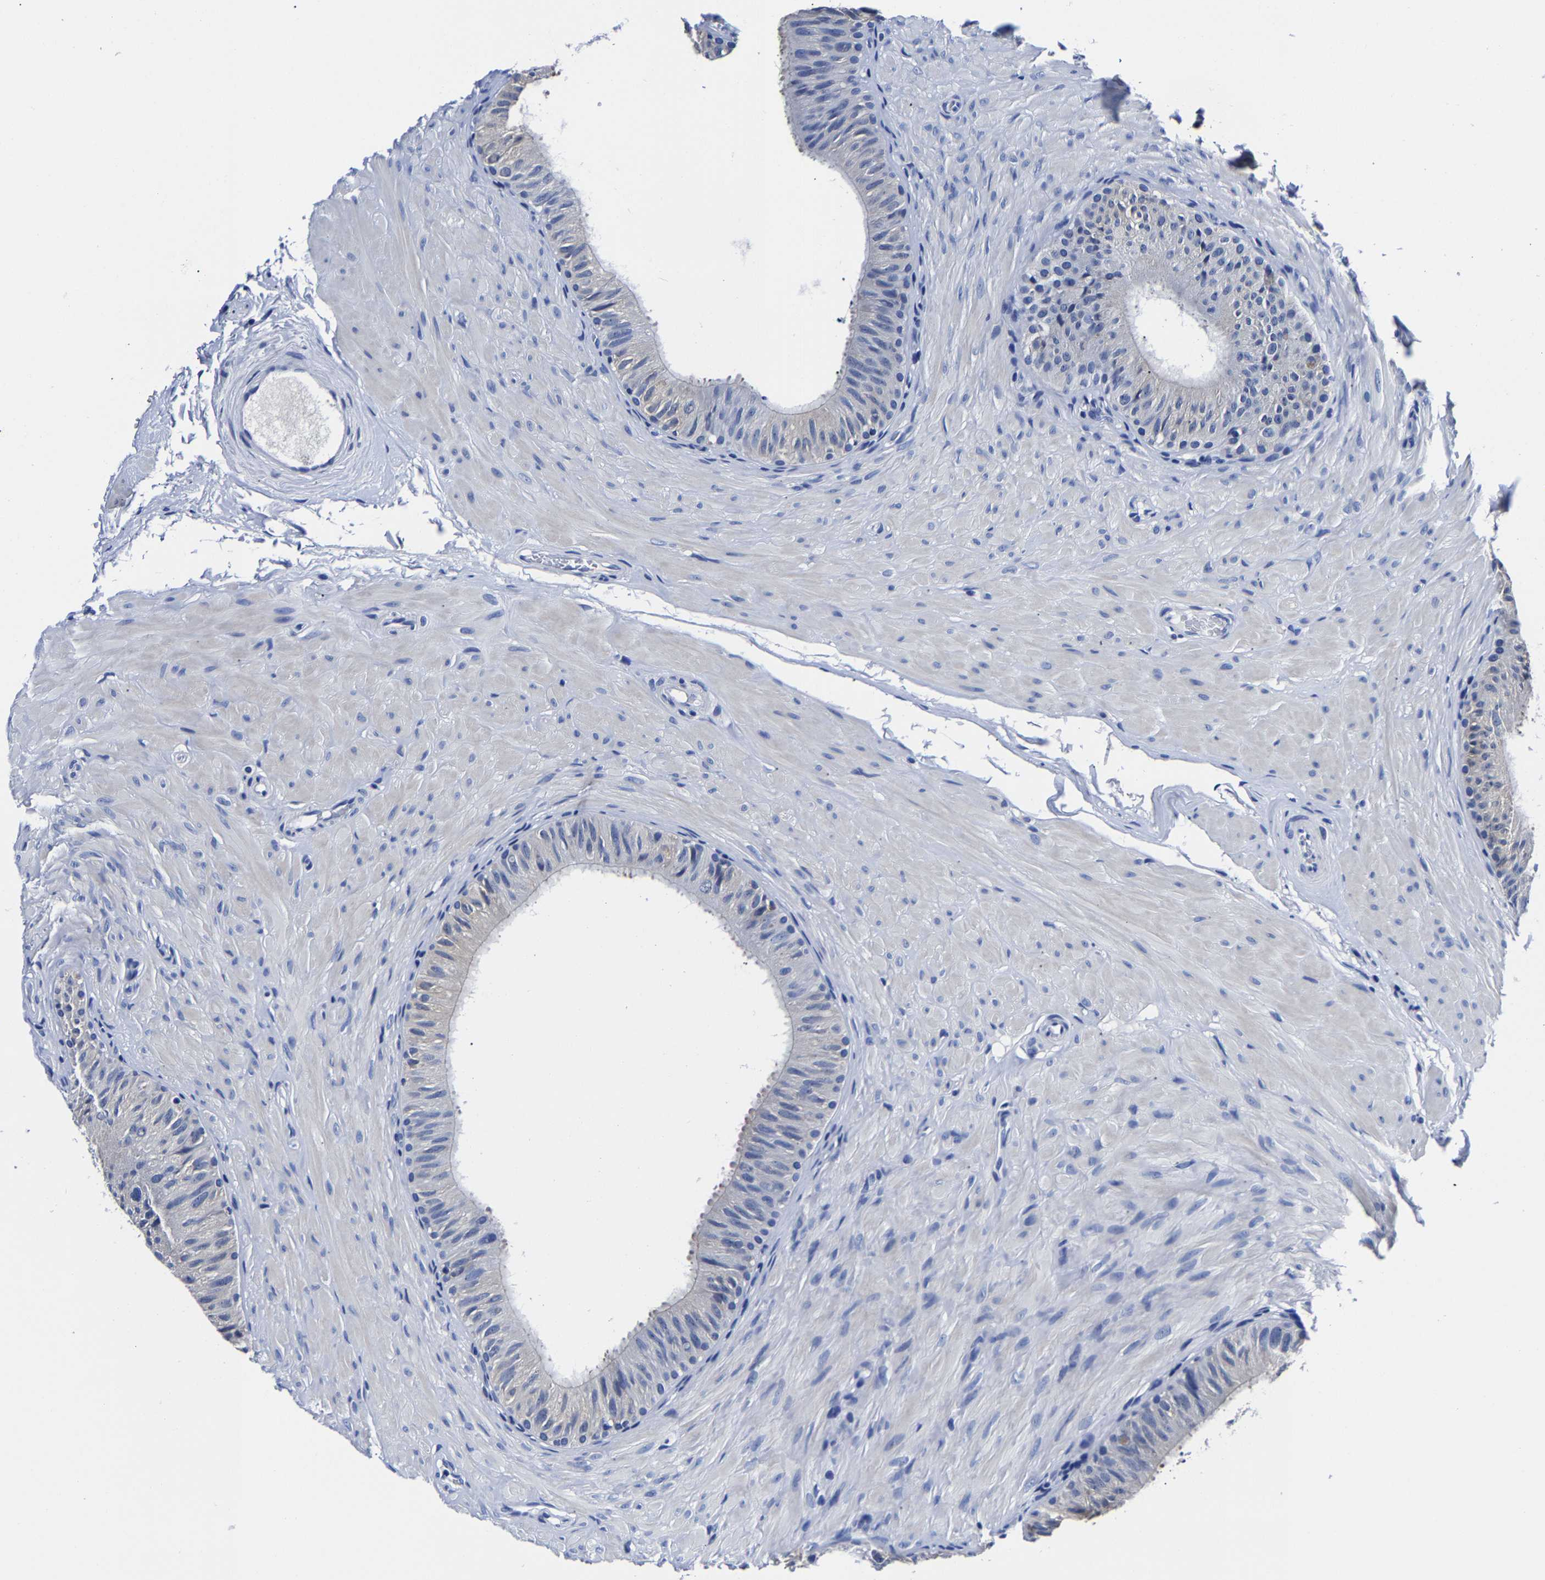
{"staining": {"intensity": "negative", "quantity": "none", "location": "none"}, "tissue": "epididymis", "cell_type": "Glandular cells", "image_type": "normal", "snomed": [{"axis": "morphology", "description": "Normal tissue, NOS"}, {"axis": "topography", "description": "Epididymis"}], "caption": "Protein analysis of benign epididymis displays no significant positivity in glandular cells.", "gene": "CPA2", "patient": {"sex": "male", "age": 34}}